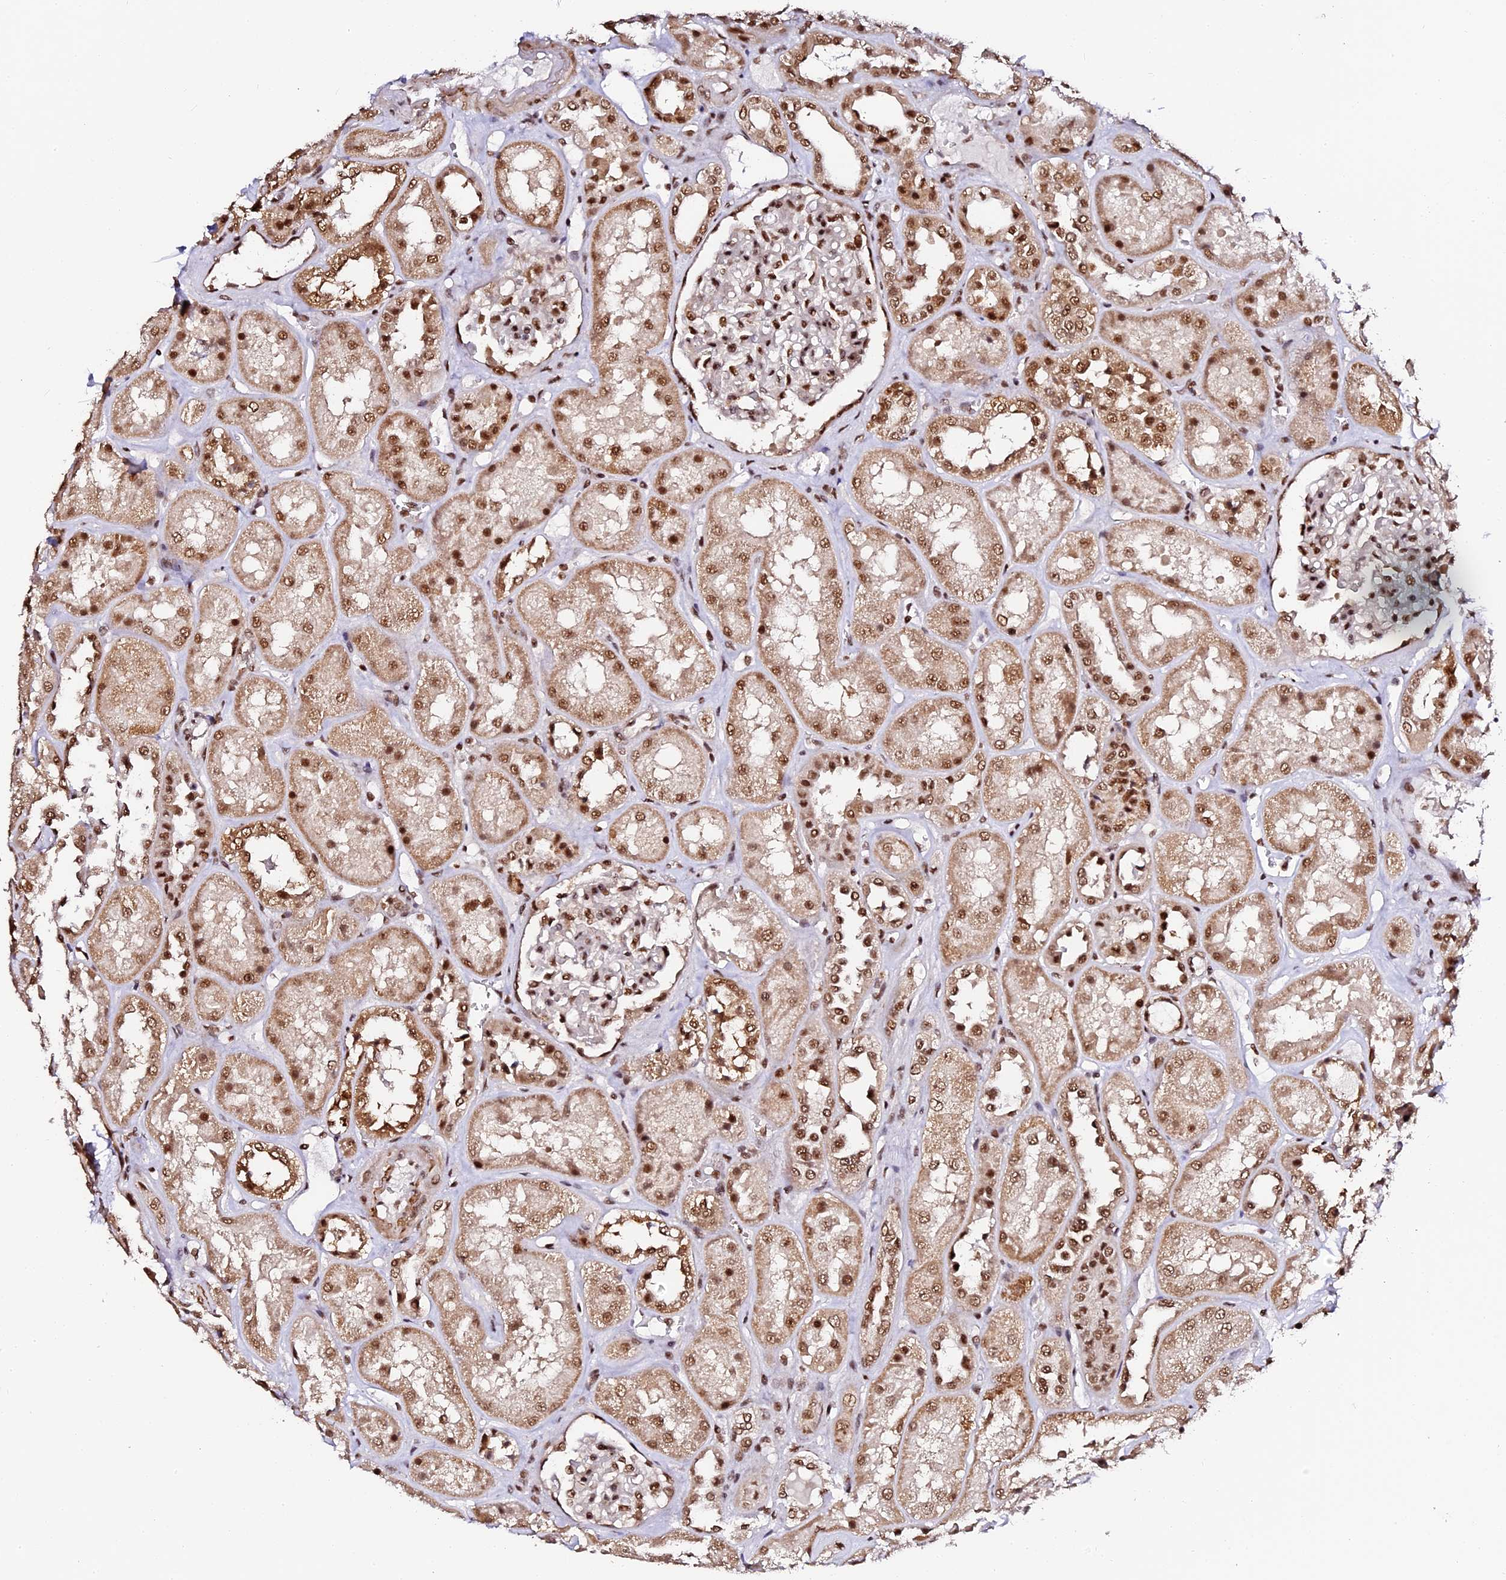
{"staining": {"intensity": "strong", "quantity": "25%-75%", "location": "nuclear"}, "tissue": "kidney", "cell_type": "Cells in glomeruli", "image_type": "normal", "snomed": [{"axis": "morphology", "description": "Normal tissue, NOS"}, {"axis": "topography", "description": "Kidney"}], "caption": "A brown stain highlights strong nuclear positivity of a protein in cells in glomeruli of unremarkable kidney.", "gene": "MCRS1", "patient": {"sex": "male", "age": 70}}